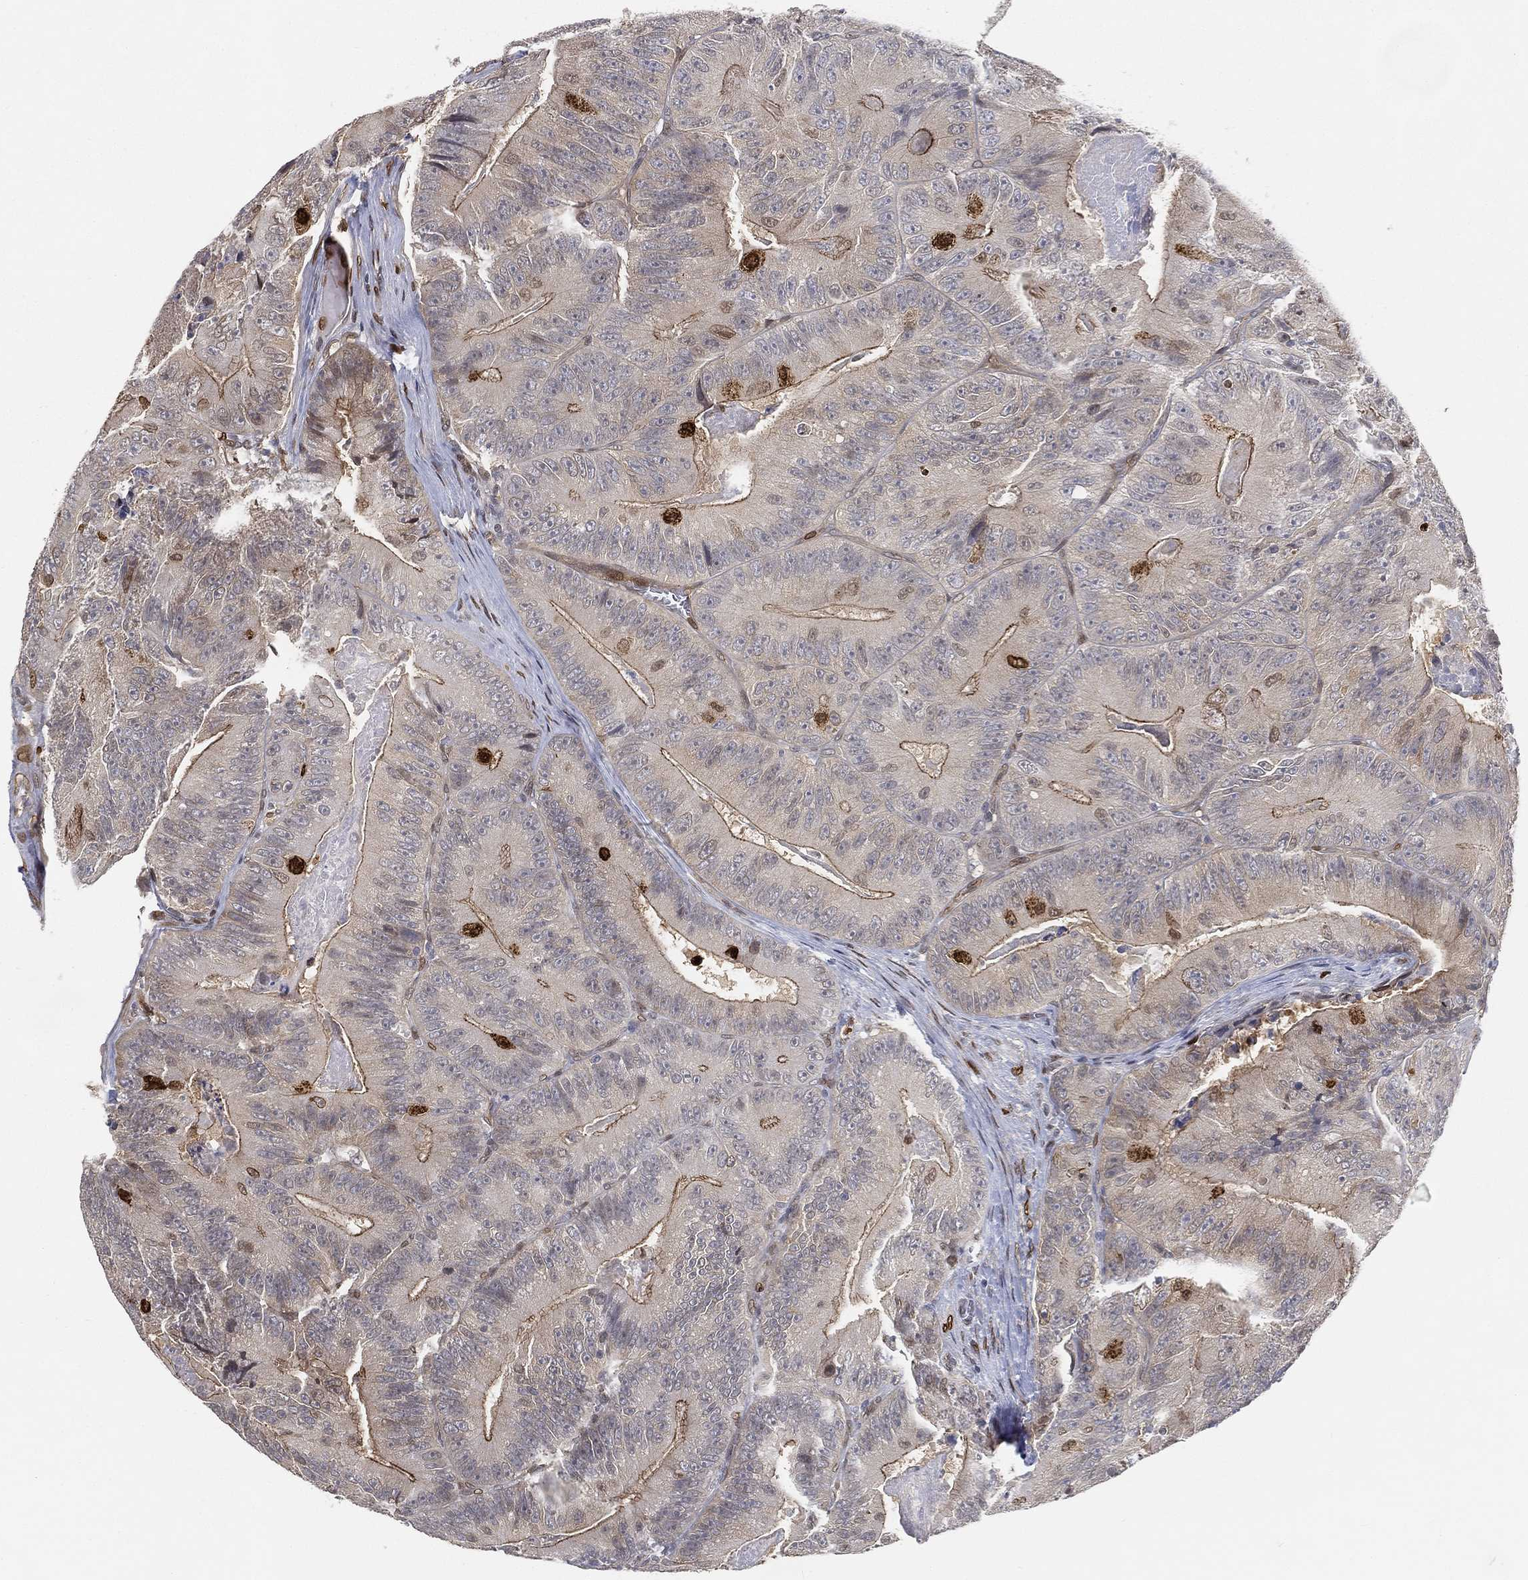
{"staining": {"intensity": "moderate", "quantity": ">75%", "location": "cytoplasmic/membranous"}, "tissue": "colorectal cancer", "cell_type": "Tumor cells", "image_type": "cancer", "snomed": [{"axis": "morphology", "description": "Adenocarcinoma, NOS"}, {"axis": "topography", "description": "Colon"}], "caption": "The micrograph shows a brown stain indicating the presence of a protein in the cytoplasmic/membranous of tumor cells in colorectal adenocarcinoma.", "gene": "LMNB1", "patient": {"sex": "female", "age": 86}}